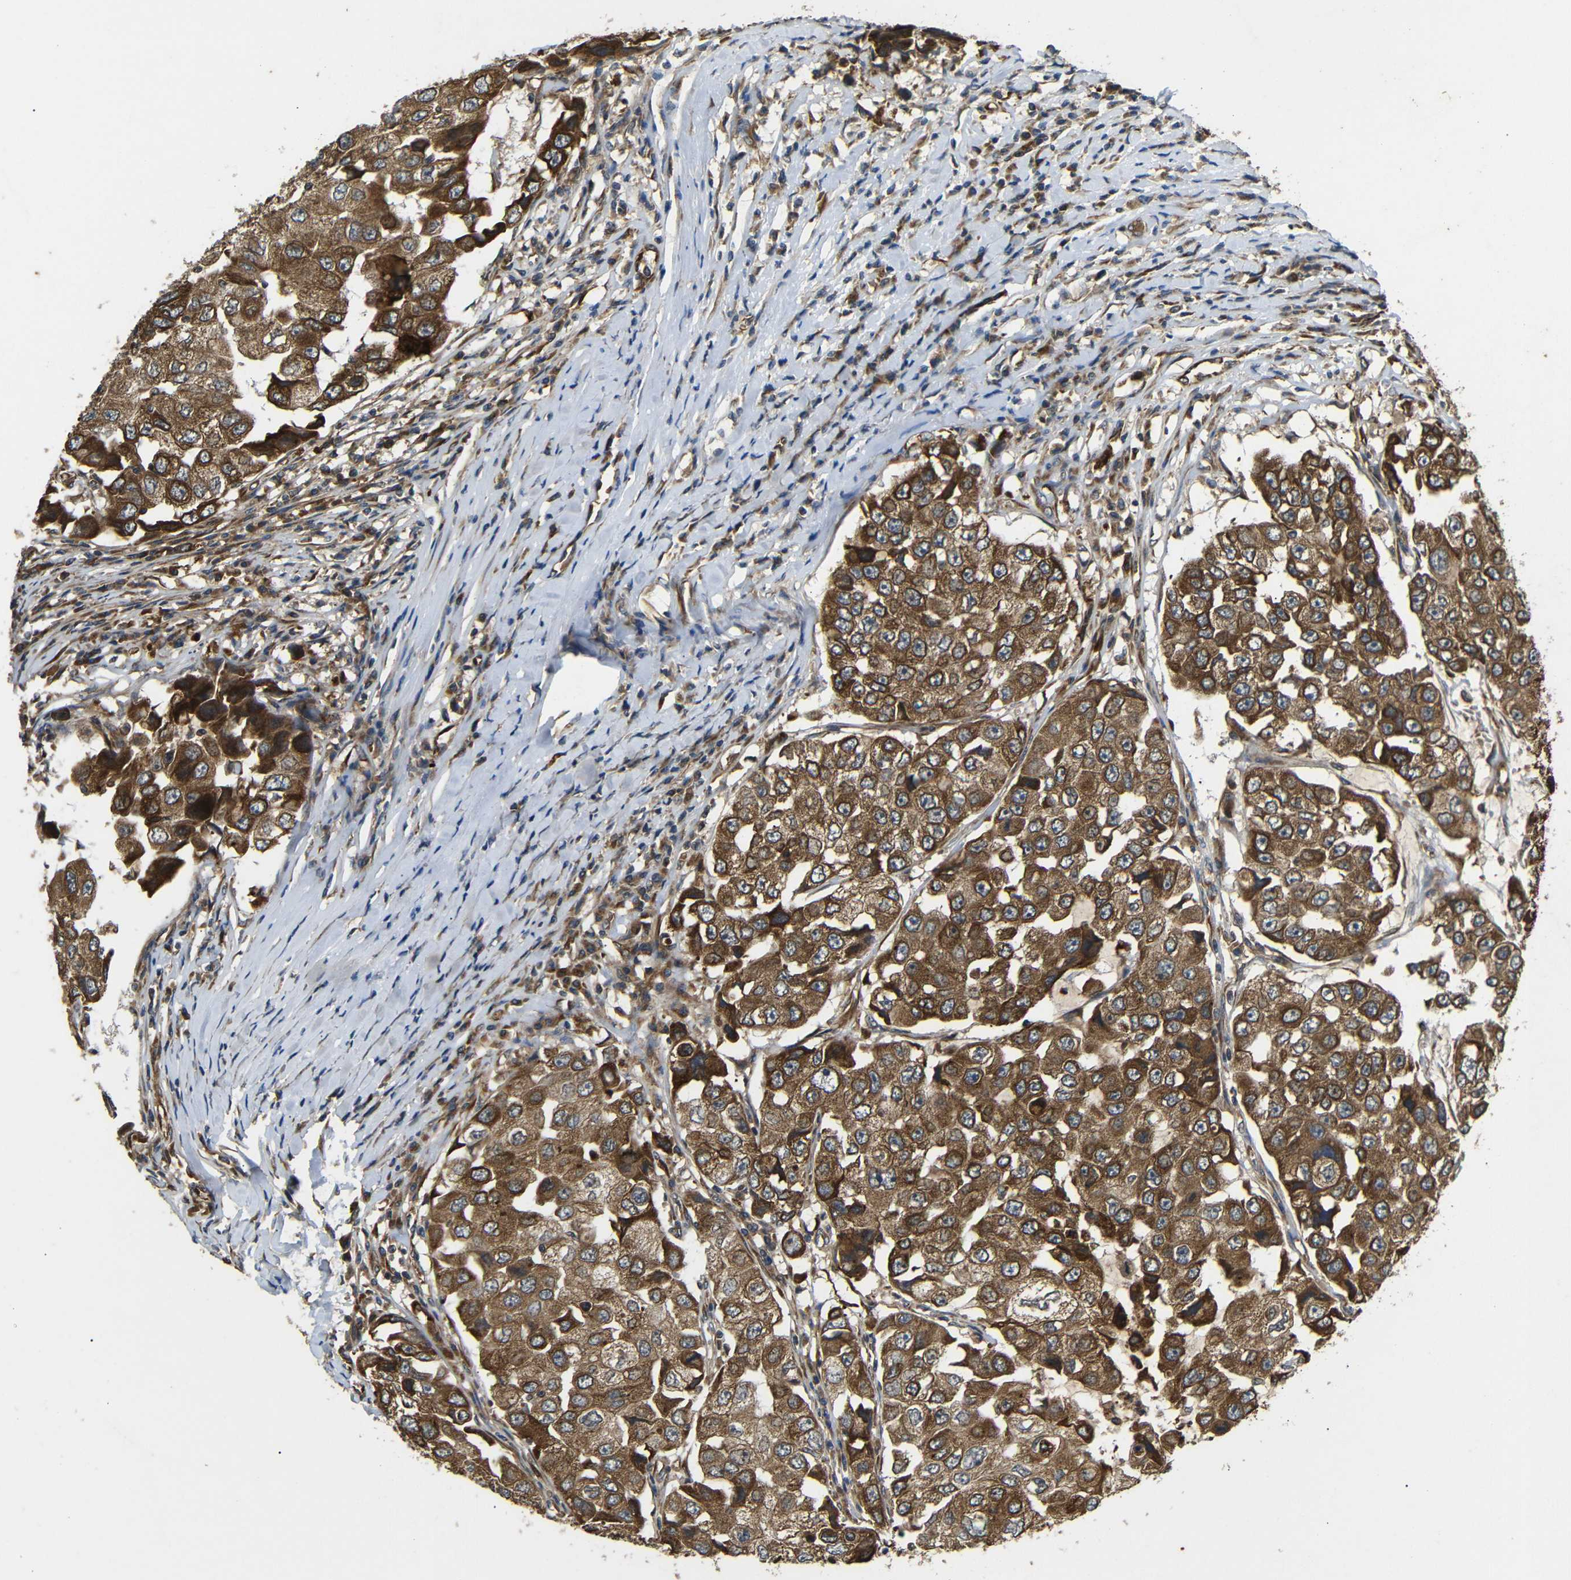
{"staining": {"intensity": "strong", "quantity": ">75%", "location": "cytoplasmic/membranous"}, "tissue": "breast cancer", "cell_type": "Tumor cells", "image_type": "cancer", "snomed": [{"axis": "morphology", "description": "Duct carcinoma"}, {"axis": "topography", "description": "Breast"}], "caption": "Immunohistochemical staining of breast cancer demonstrates strong cytoplasmic/membranous protein positivity in approximately >75% of tumor cells.", "gene": "TRPC1", "patient": {"sex": "female", "age": 27}}